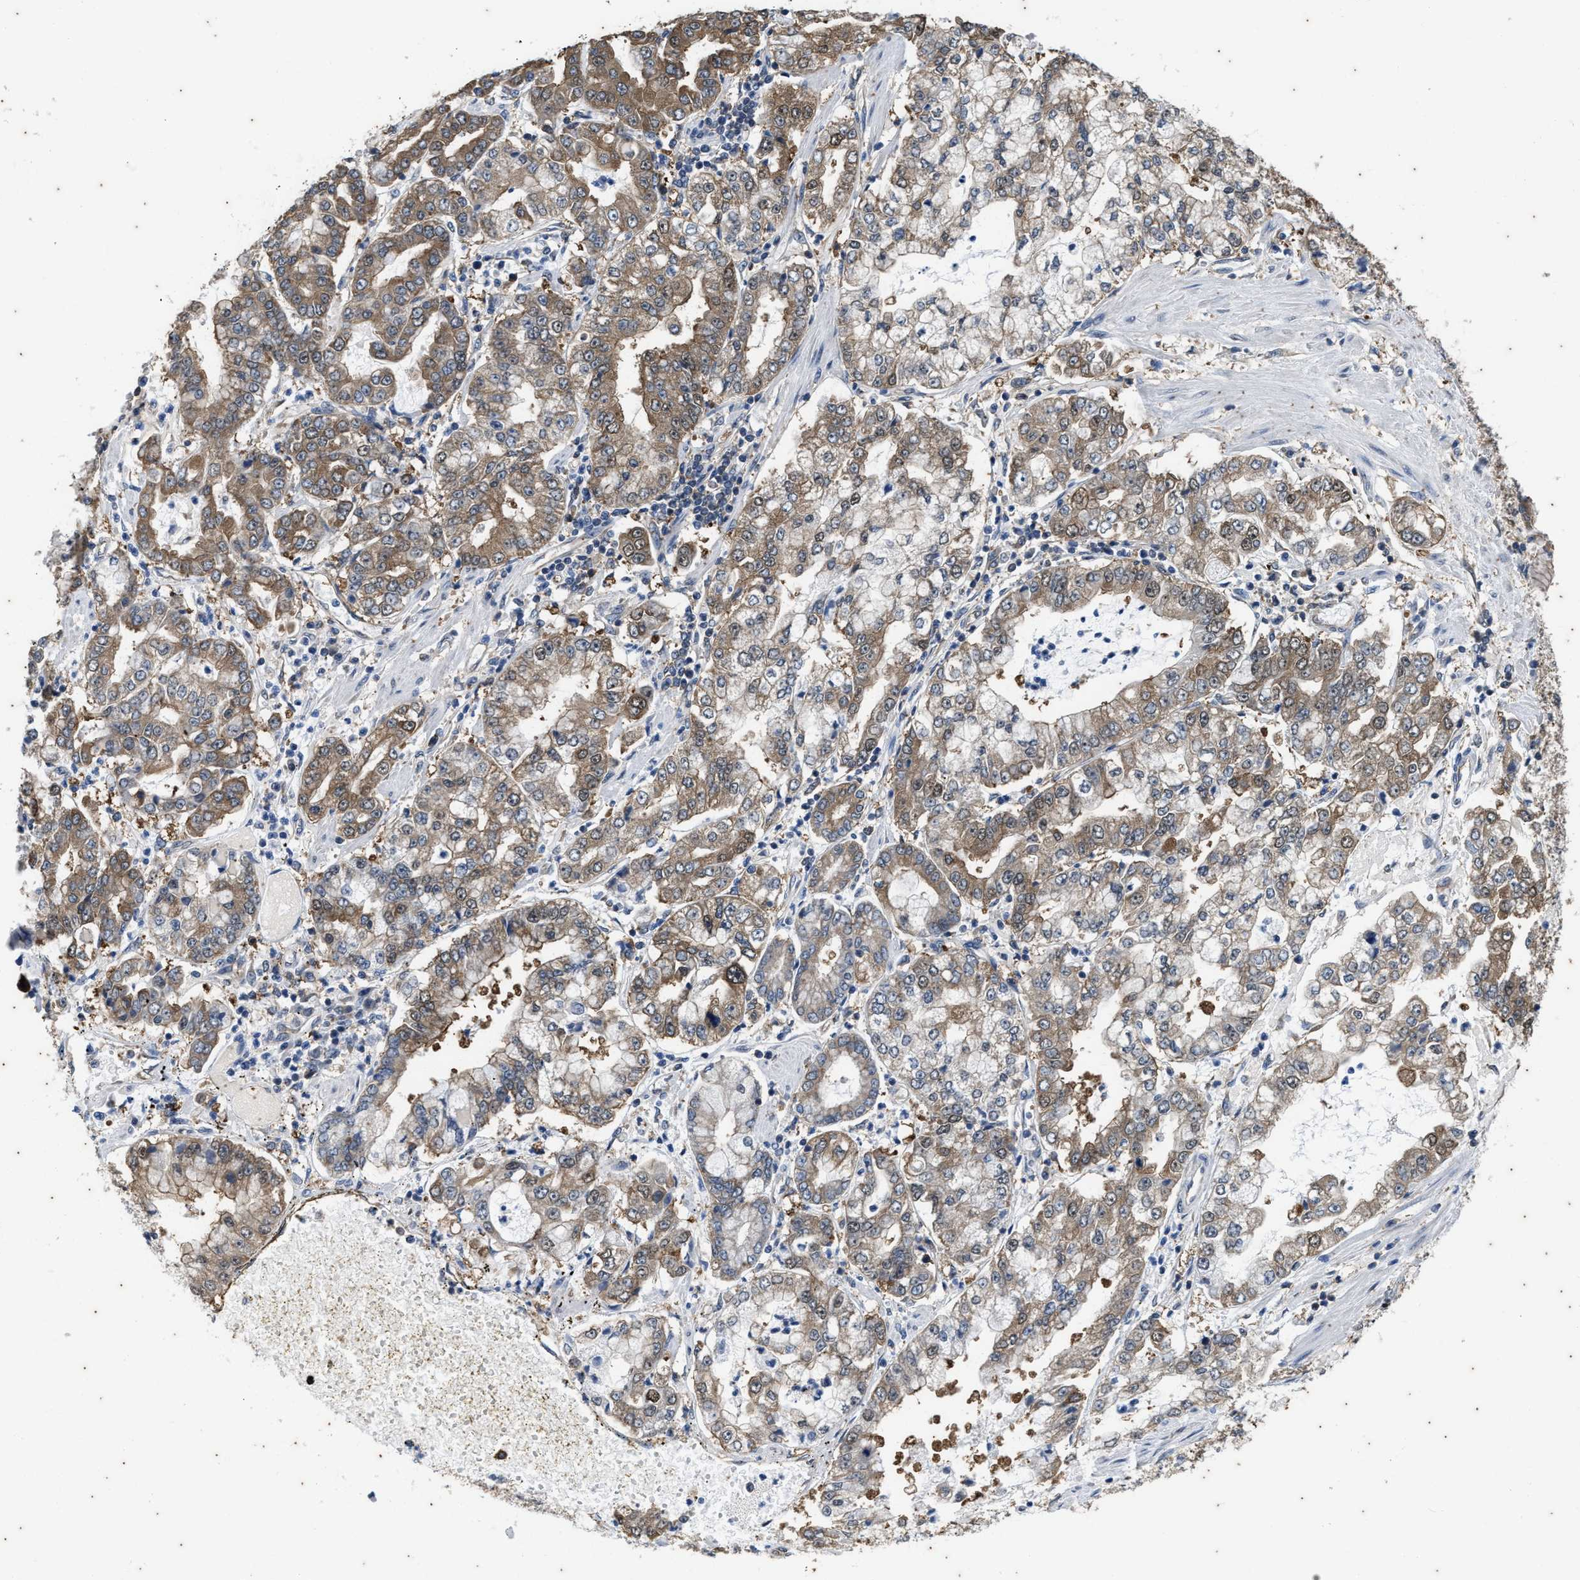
{"staining": {"intensity": "moderate", "quantity": ">75%", "location": "cytoplasmic/membranous"}, "tissue": "stomach cancer", "cell_type": "Tumor cells", "image_type": "cancer", "snomed": [{"axis": "morphology", "description": "Adenocarcinoma, NOS"}, {"axis": "topography", "description": "Stomach"}], "caption": "Protein expression analysis of stomach cancer exhibits moderate cytoplasmic/membranous staining in about >75% of tumor cells.", "gene": "COX19", "patient": {"sex": "male", "age": 76}}